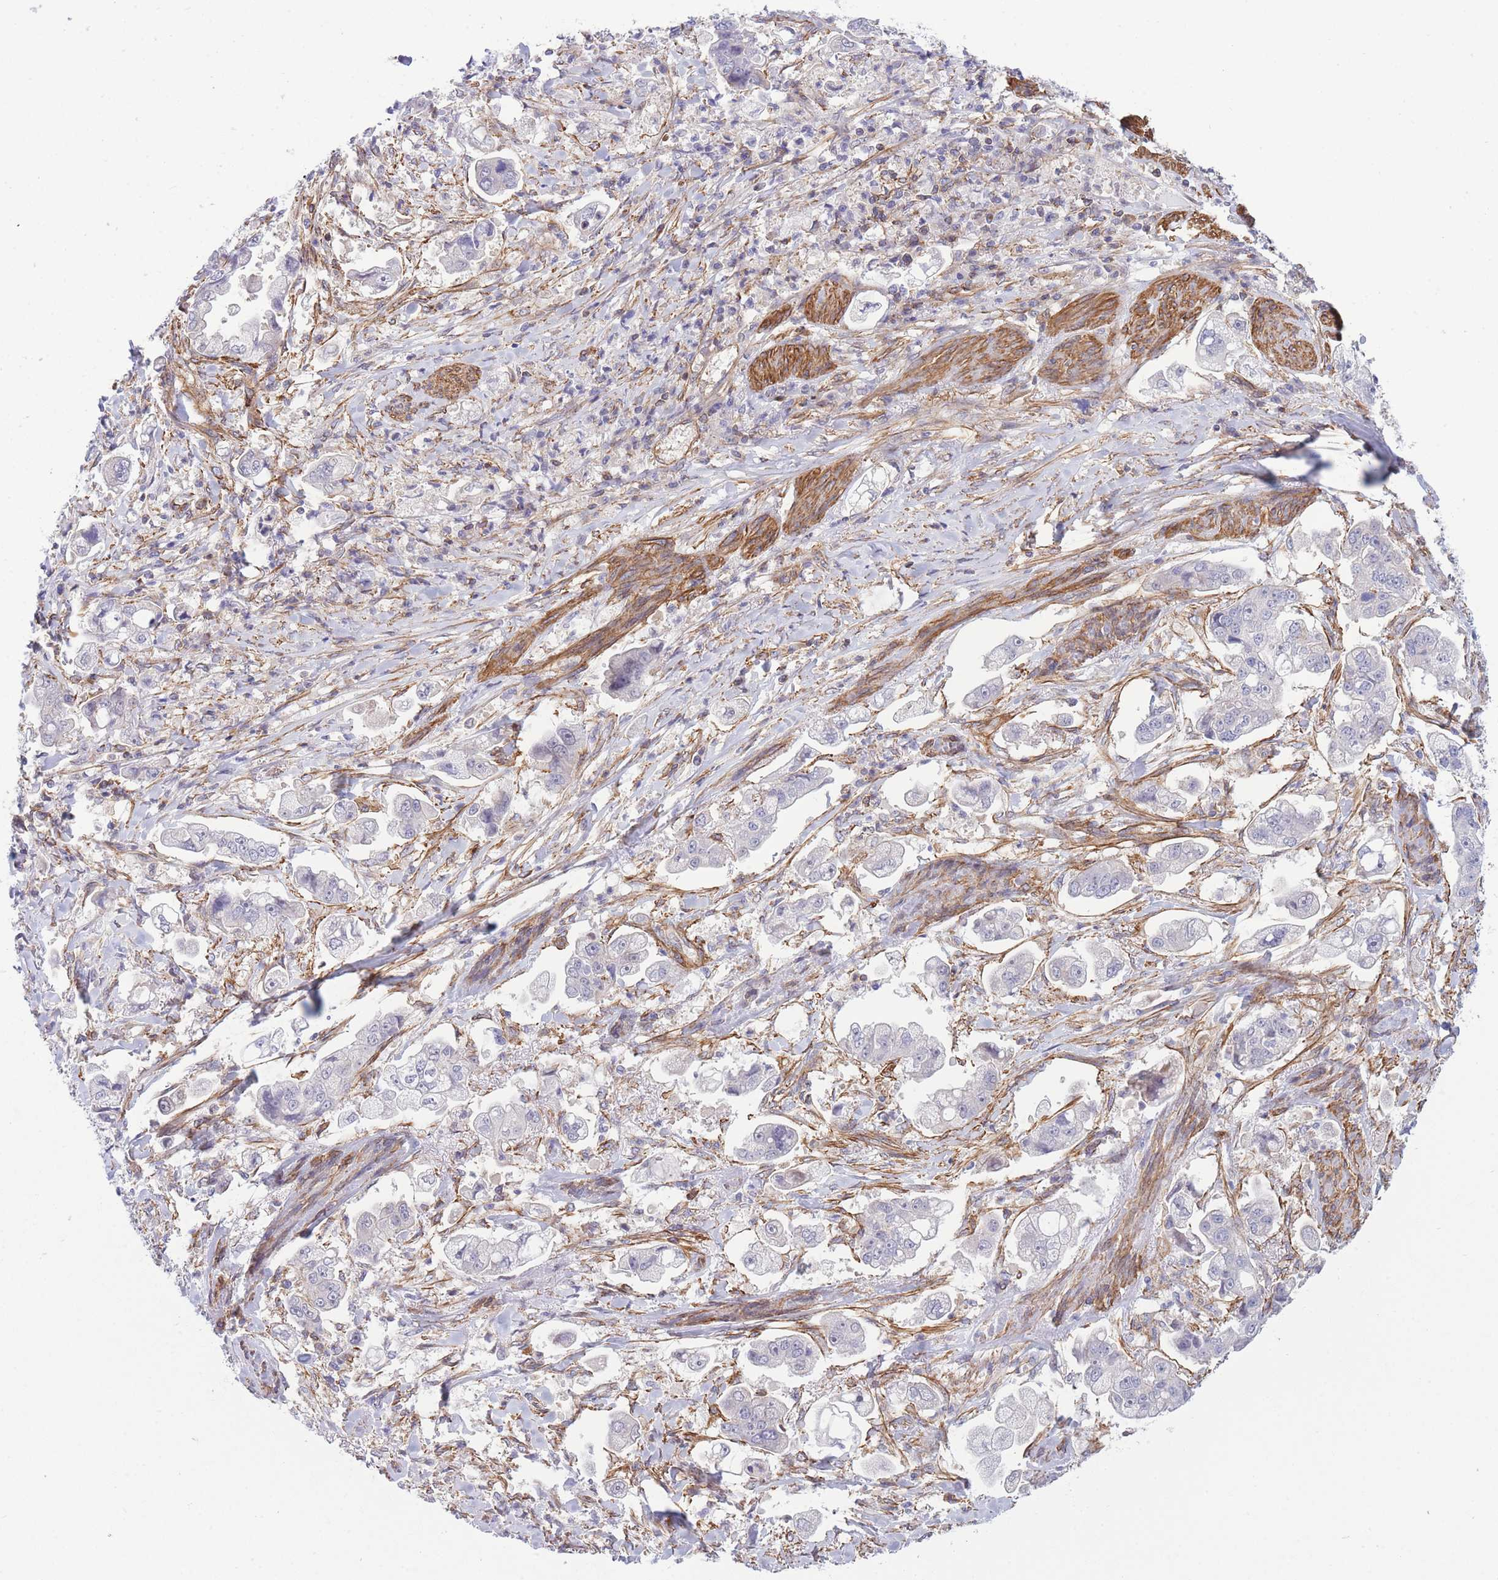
{"staining": {"intensity": "negative", "quantity": "none", "location": "none"}, "tissue": "stomach cancer", "cell_type": "Tumor cells", "image_type": "cancer", "snomed": [{"axis": "morphology", "description": "Adenocarcinoma, NOS"}, {"axis": "topography", "description": "Stomach"}], "caption": "A high-resolution histopathology image shows IHC staining of stomach adenocarcinoma, which reveals no significant staining in tumor cells.", "gene": "CDC25B", "patient": {"sex": "male", "age": 62}}